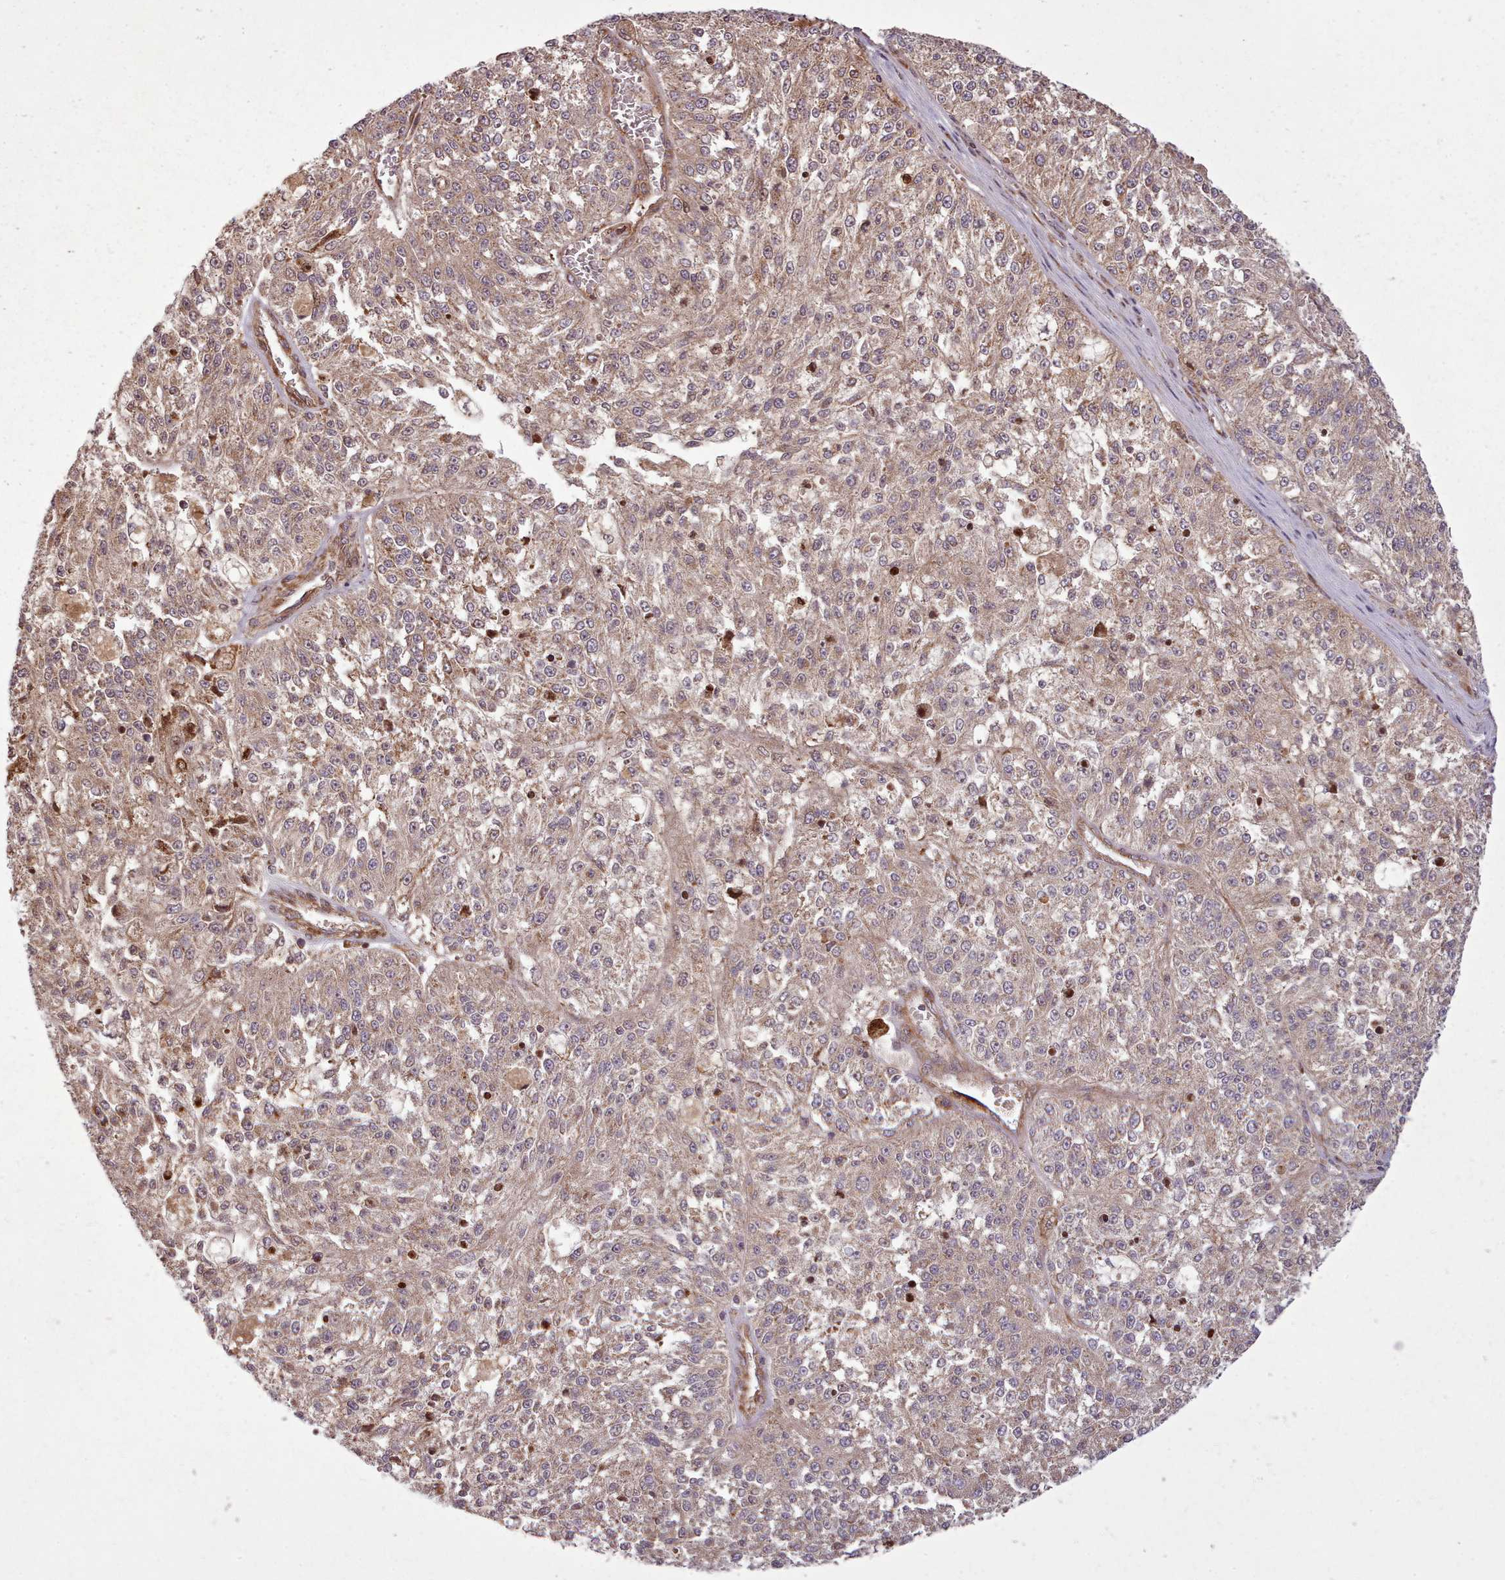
{"staining": {"intensity": "moderate", "quantity": "25%-75%", "location": "cytoplasmic/membranous"}, "tissue": "melanoma", "cell_type": "Tumor cells", "image_type": "cancer", "snomed": [{"axis": "morphology", "description": "Malignant melanoma, NOS"}, {"axis": "topography", "description": "Skin"}], "caption": "Human melanoma stained with a protein marker exhibits moderate staining in tumor cells.", "gene": "NLRP7", "patient": {"sex": "female", "age": 64}}